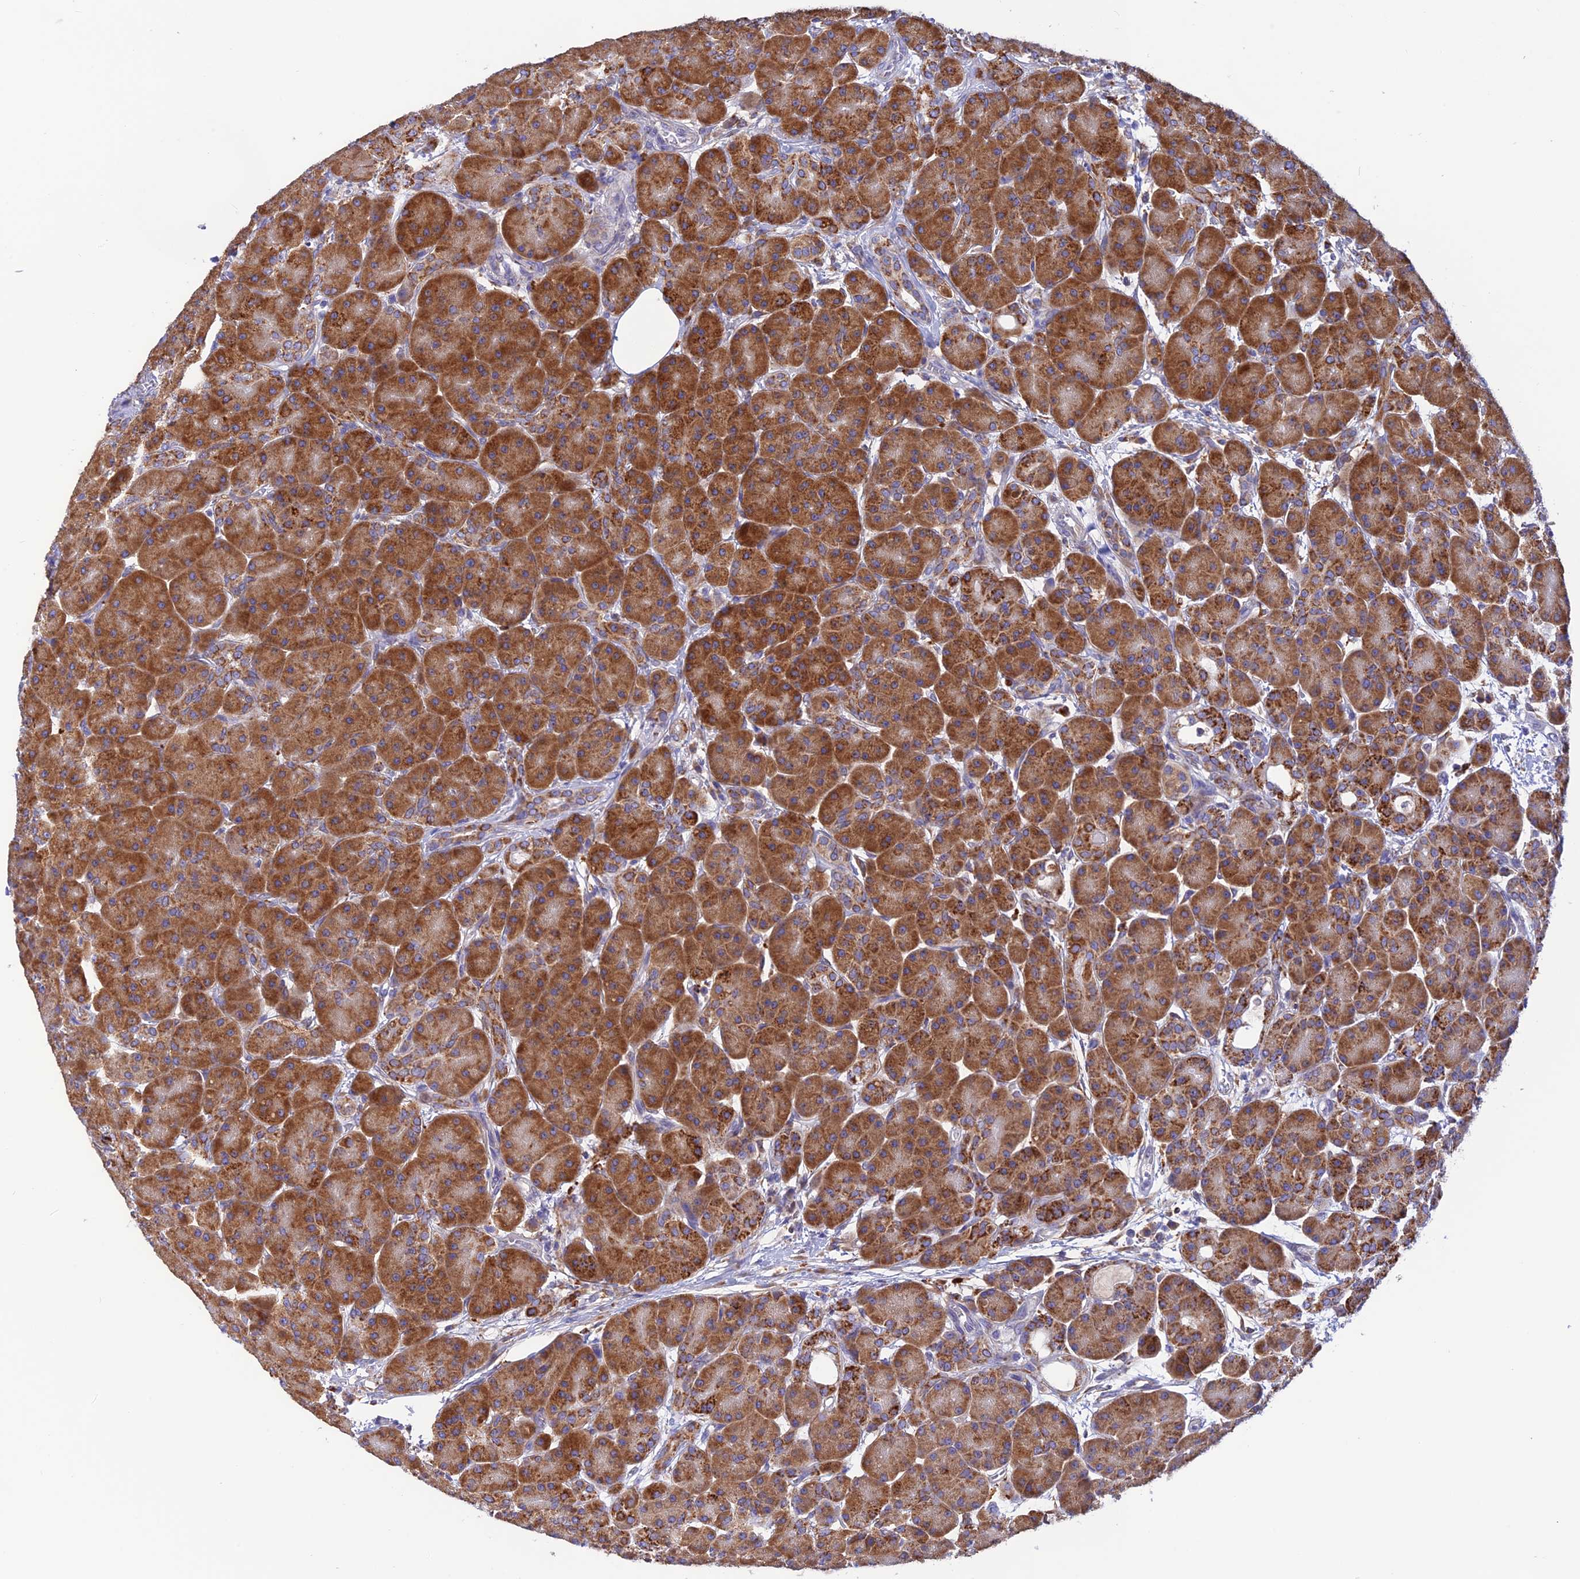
{"staining": {"intensity": "strong", "quantity": ">75%", "location": "cytoplasmic/membranous"}, "tissue": "pancreas", "cell_type": "Exocrine glandular cells", "image_type": "normal", "snomed": [{"axis": "morphology", "description": "Normal tissue, NOS"}, {"axis": "topography", "description": "Pancreas"}], "caption": "This histopathology image reveals normal pancreas stained with immunohistochemistry to label a protein in brown. The cytoplasmic/membranous of exocrine glandular cells show strong positivity for the protein. Nuclei are counter-stained blue.", "gene": "ENSG00000255439", "patient": {"sex": "male", "age": 63}}